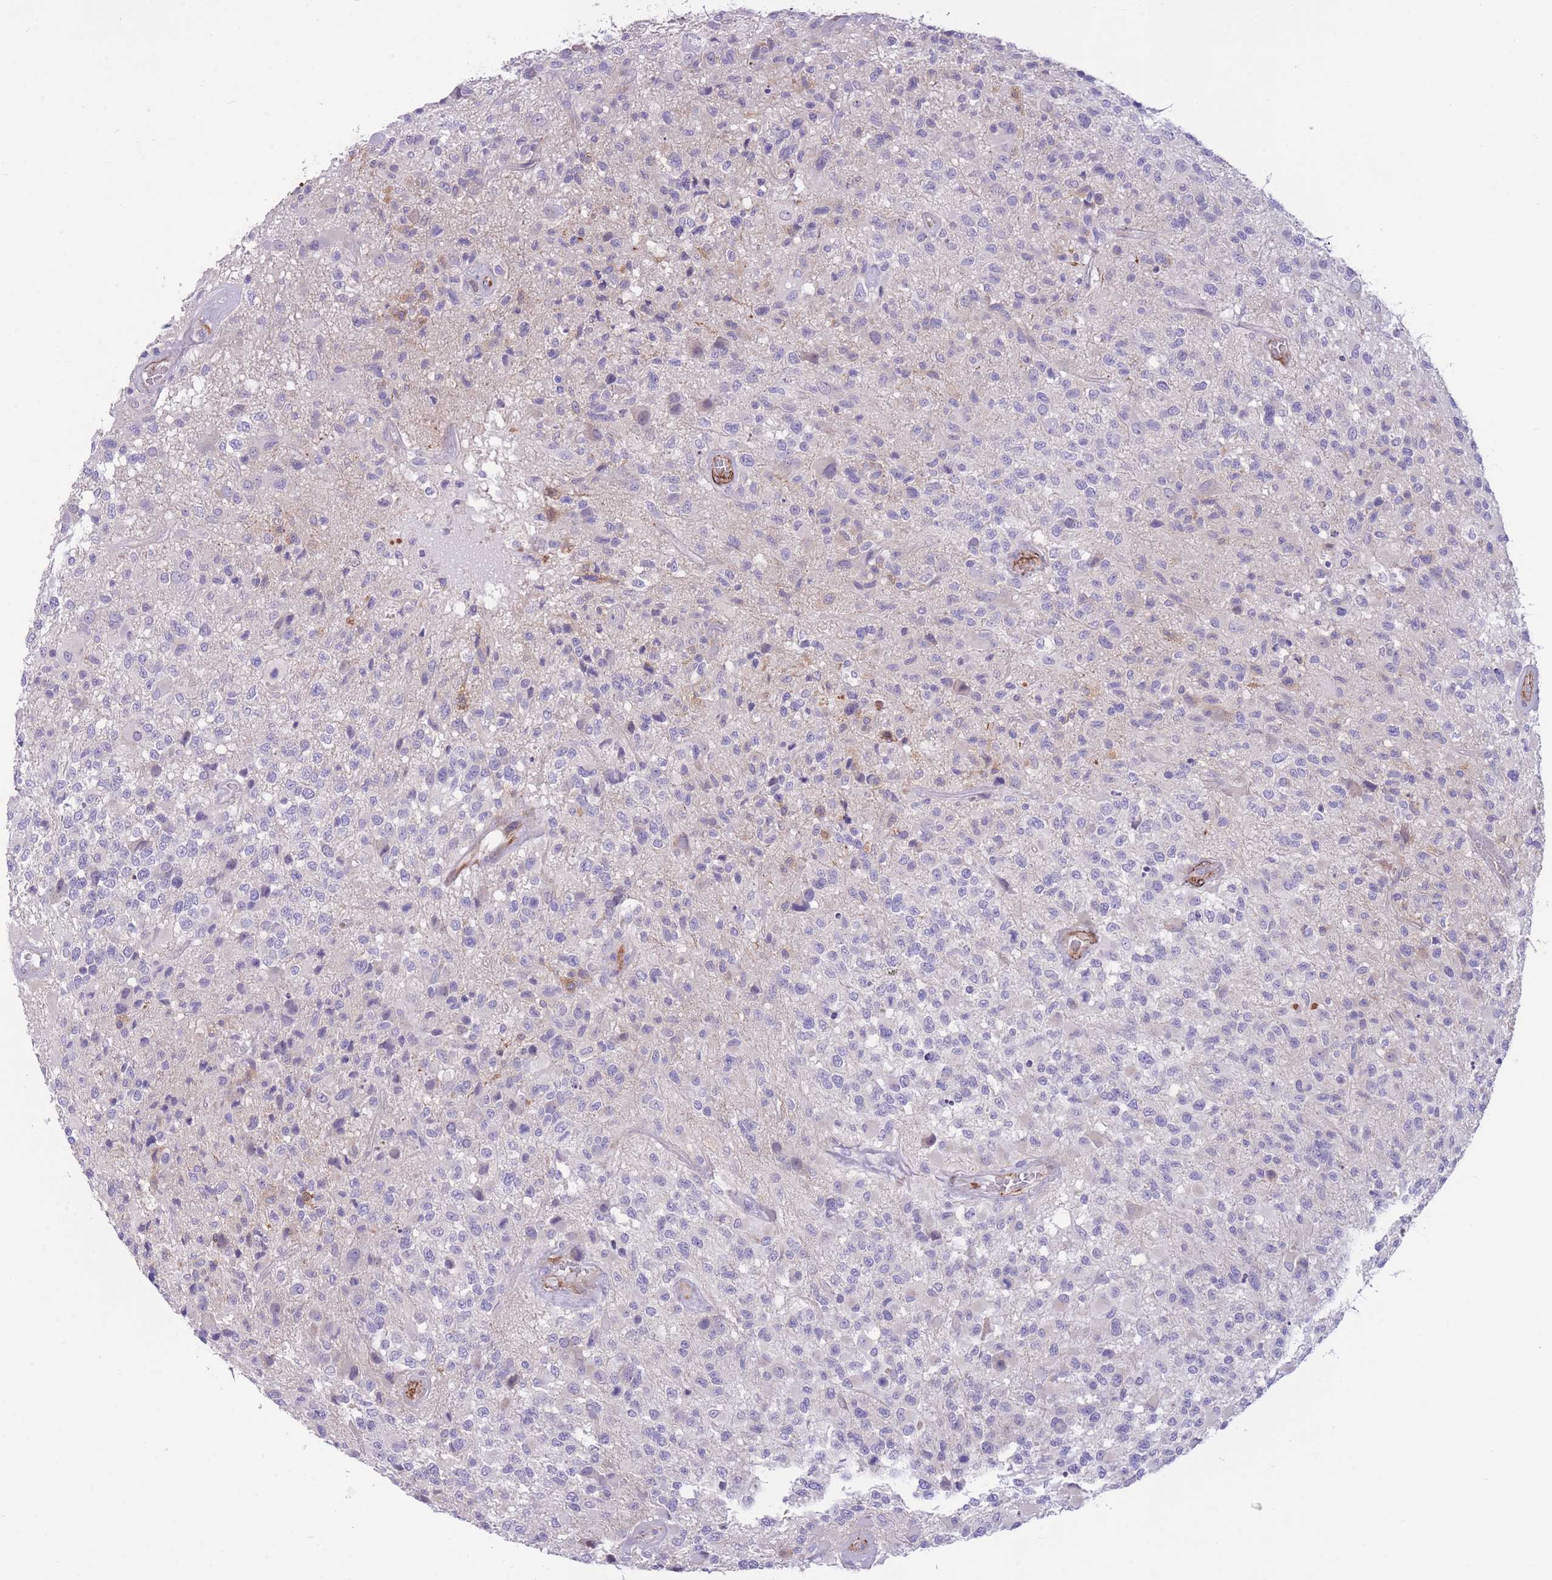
{"staining": {"intensity": "negative", "quantity": "none", "location": "none"}, "tissue": "glioma", "cell_type": "Tumor cells", "image_type": "cancer", "snomed": [{"axis": "morphology", "description": "Glioma, malignant, High grade"}, {"axis": "morphology", "description": "Glioblastoma, NOS"}, {"axis": "topography", "description": "Brain"}], "caption": "A histopathology image of glioma stained for a protein demonstrates no brown staining in tumor cells.", "gene": "RGS11", "patient": {"sex": "male", "age": 60}}